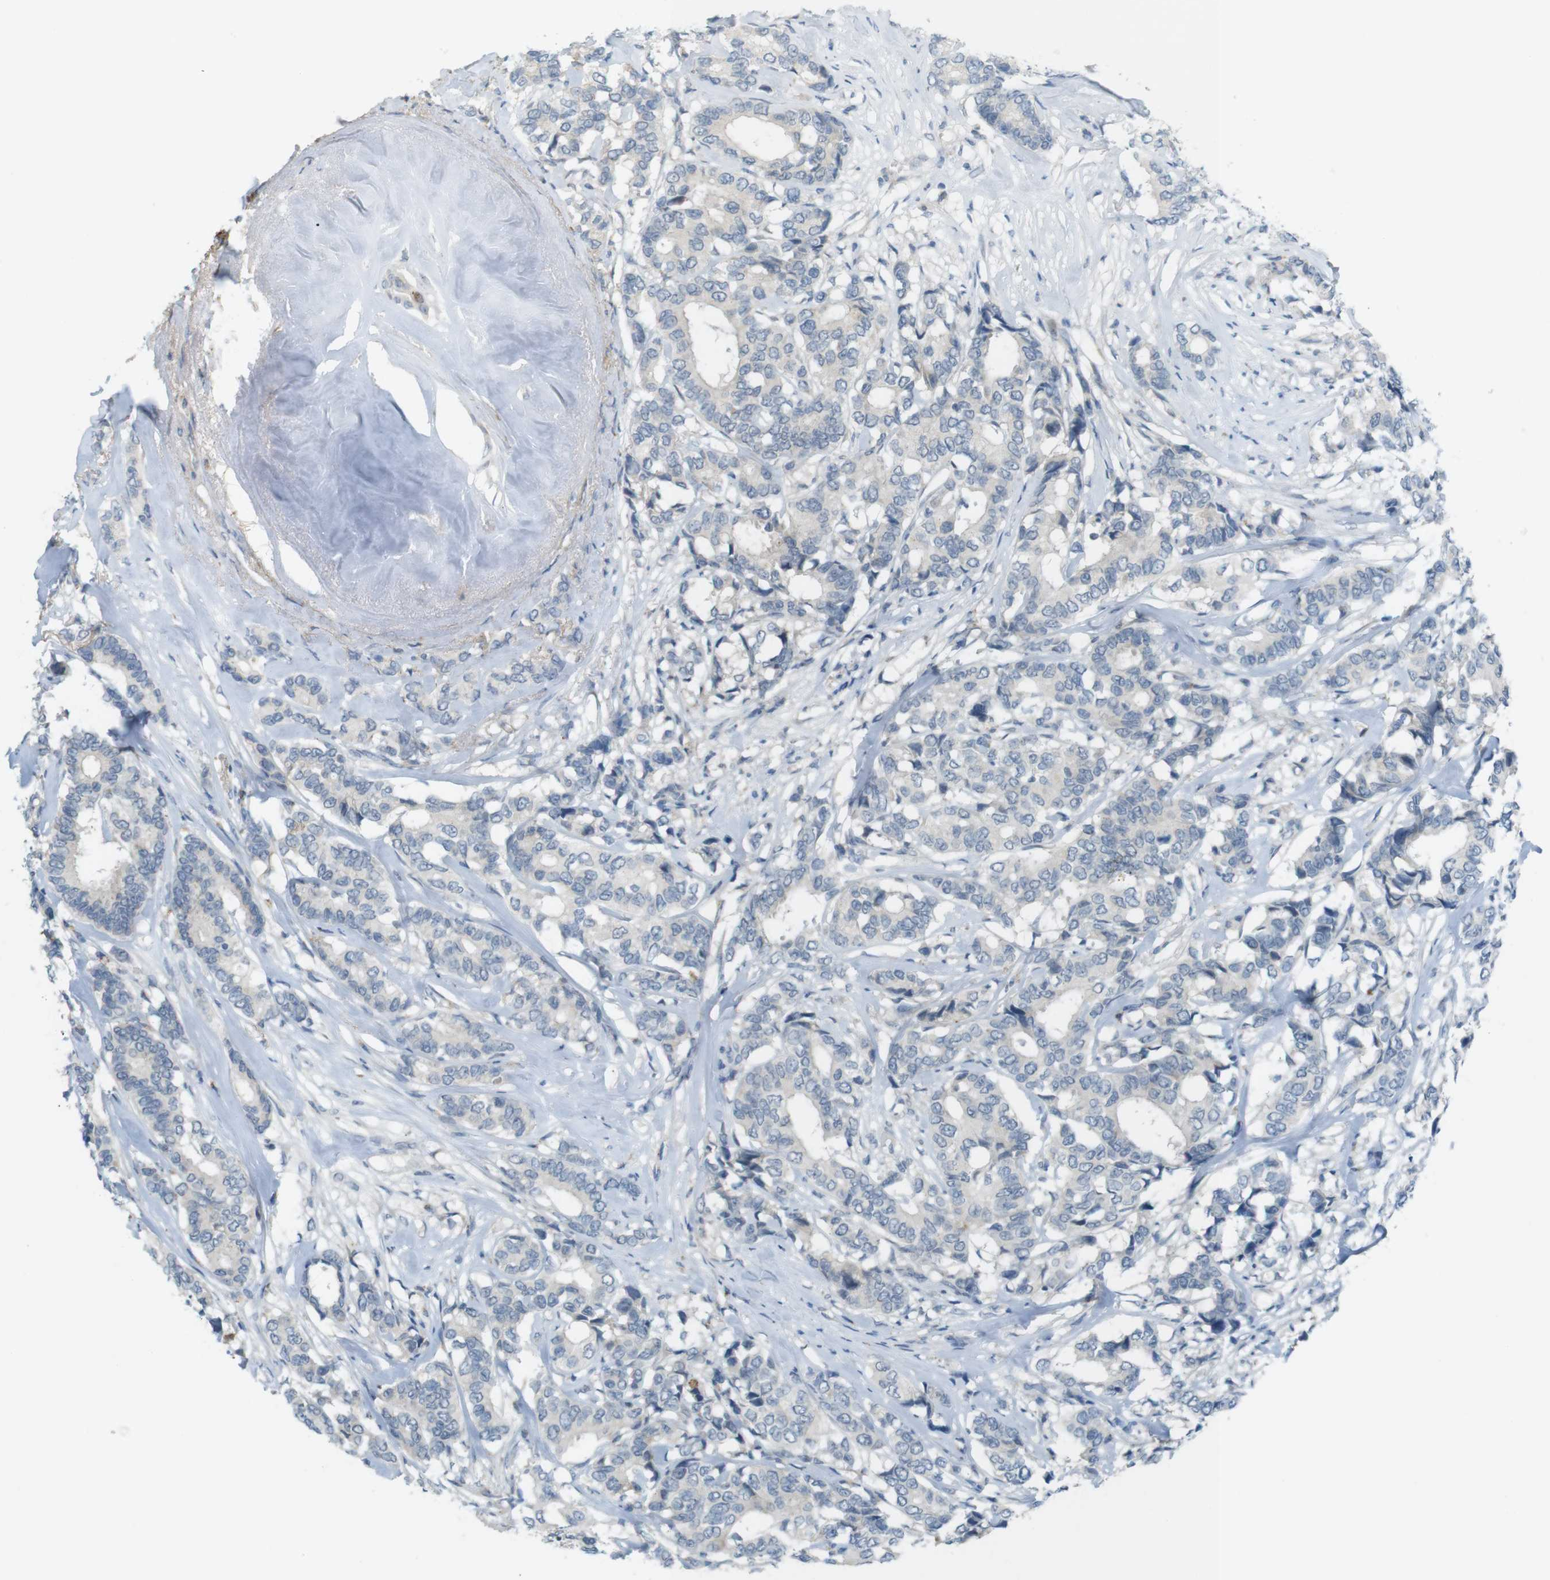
{"staining": {"intensity": "negative", "quantity": "none", "location": "none"}, "tissue": "breast cancer", "cell_type": "Tumor cells", "image_type": "cancer", "snomed": [{"axis": "morphology", "description": "Duct carcinoma"}, {"axis": "topography", "description": "Breast"}], "caption": "IHC histopathology image of neoplastic tissue: breast cancer (invasive ductal carcinoma) stained with DAB demonstrates no significant protein positivity in tumor cells. (DAB (3,3'-diaminobenzidine) IHC, high magnification).", "gene": "UGT8", "patient": {"sex": "female", "age": 87}}